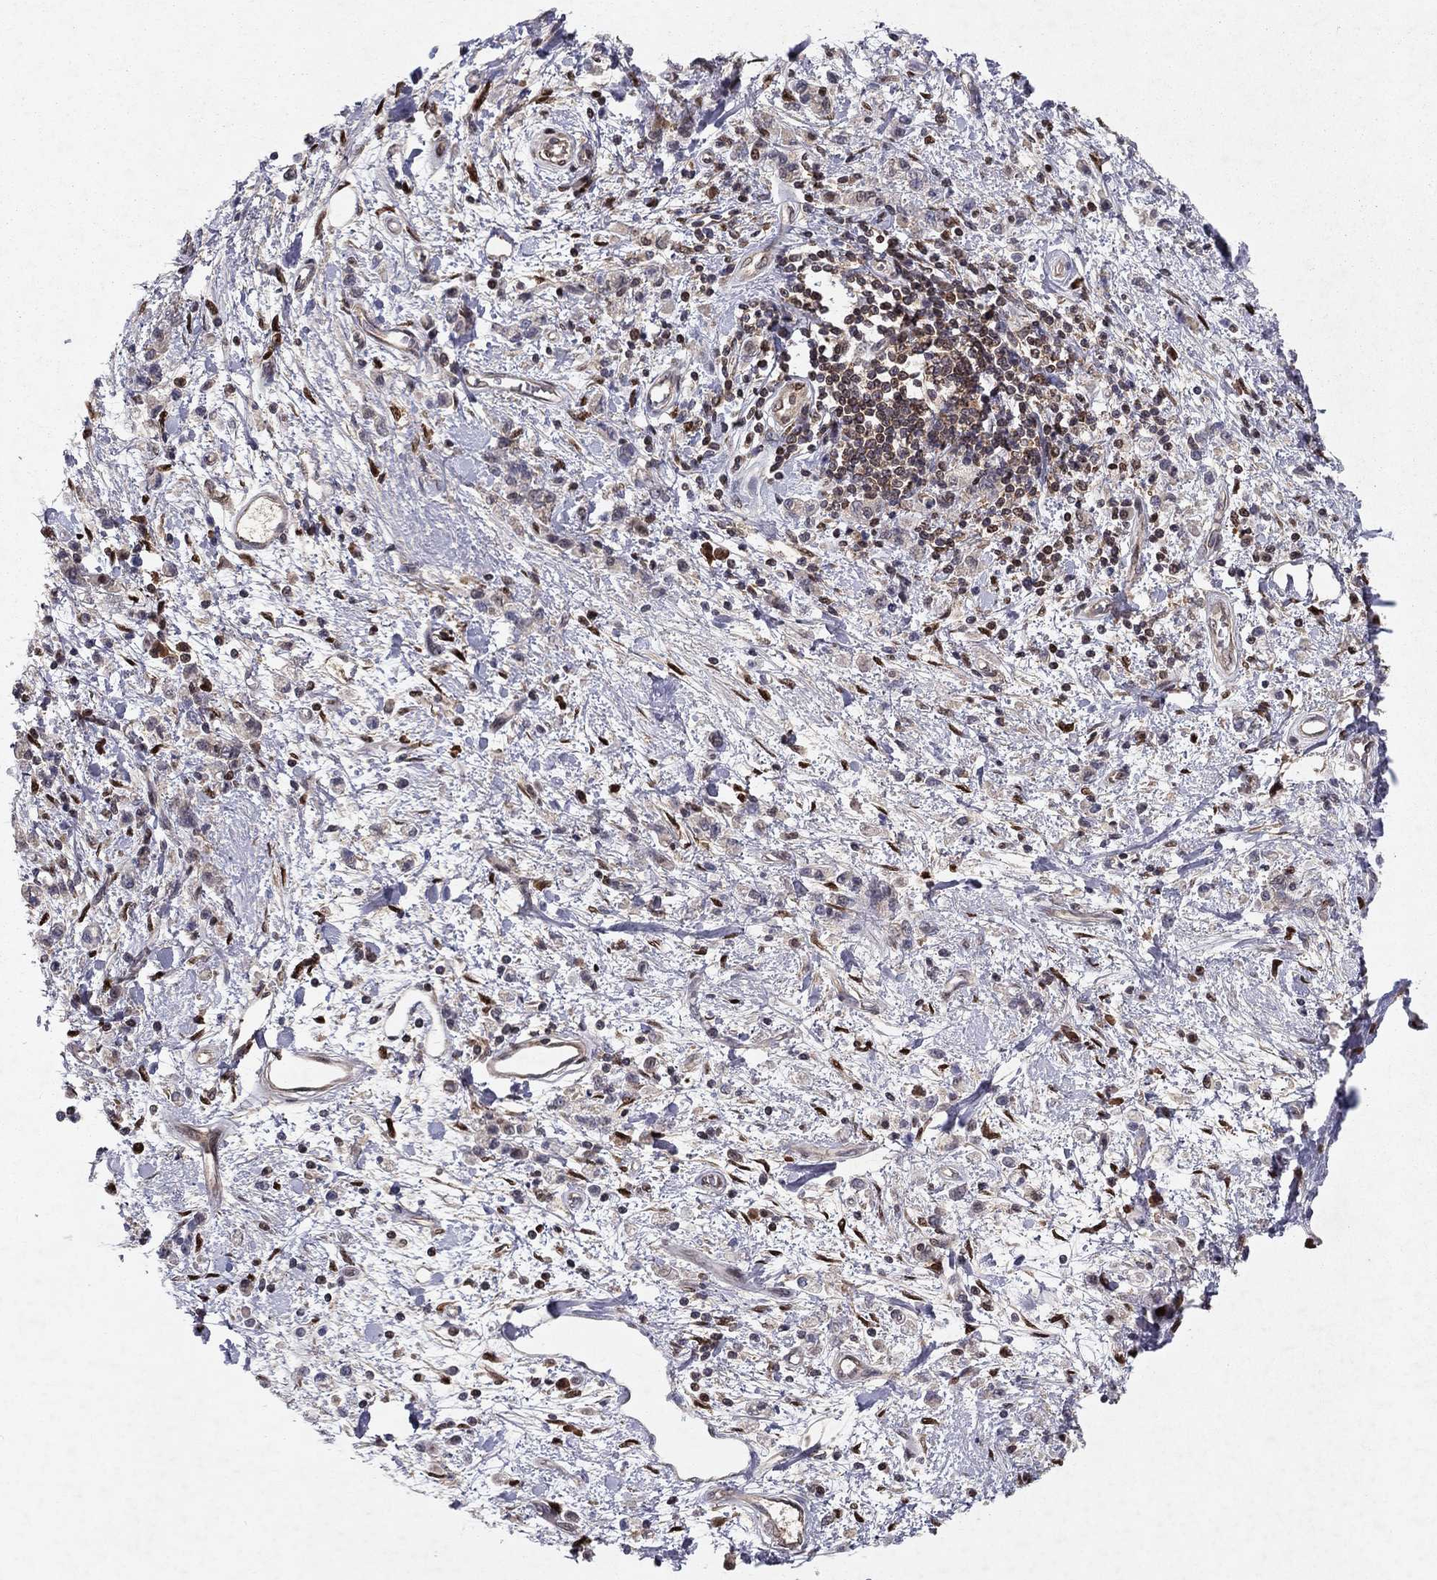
{"staining": {"intensity": "weak", "quantity": "<25%", "location": "cytoplasmic/membranous"}, "tissue": "stomach cancer", "cell_type": "Tumor cells", "image_type": "cancer", "snomed": [{"axis": "morphology", "description": "Adenocarcinoma, NOS"}, {"axis": "topography", "description": "Stomach"}], "caption": "Human stomach cancer stained for a protein using IHC reveals no expression in tumor cells.", "gene": "CRTC1", "patient": {"sex": "male", "age": 77}}